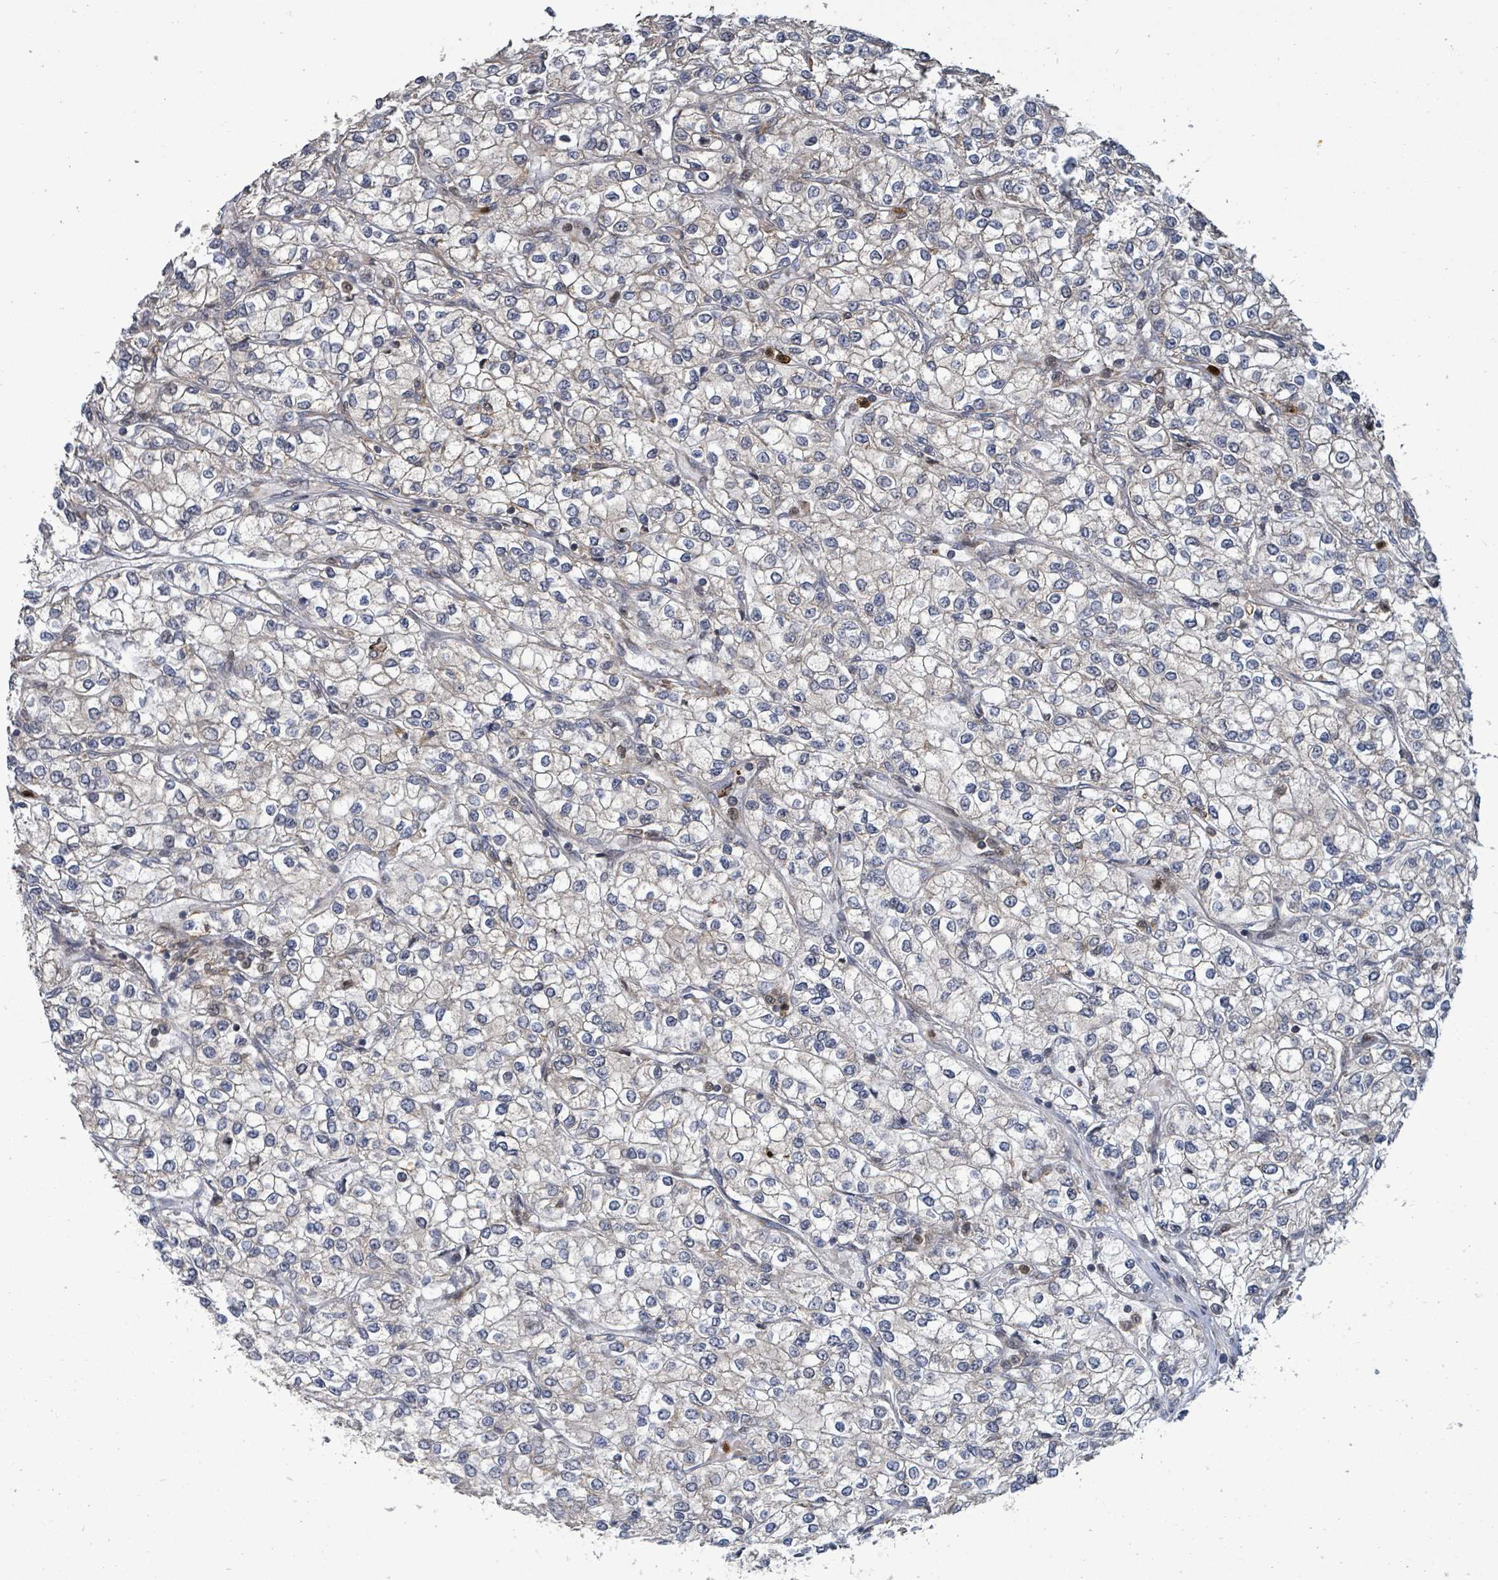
{"staining": {"intensity": "negative", "quantity": "none", "location": "none"}, "tissue": "renal cancer", "cell_type": "Tumor cells", "image_type": "cancer", "snomed": [{"axis": "morphology", "description": "Adenocarcinoma, NOS"}, {"axis": "topography", "description": "Kidney"}], "caption": "Immunohistochemistry (IHC) image of renal cancer (adenocarcinoma) stained for a protein (brown), which displays no expression in tumor cells.", "gene": "COQ6", "patient": {"sex": "male", "age": 80}}